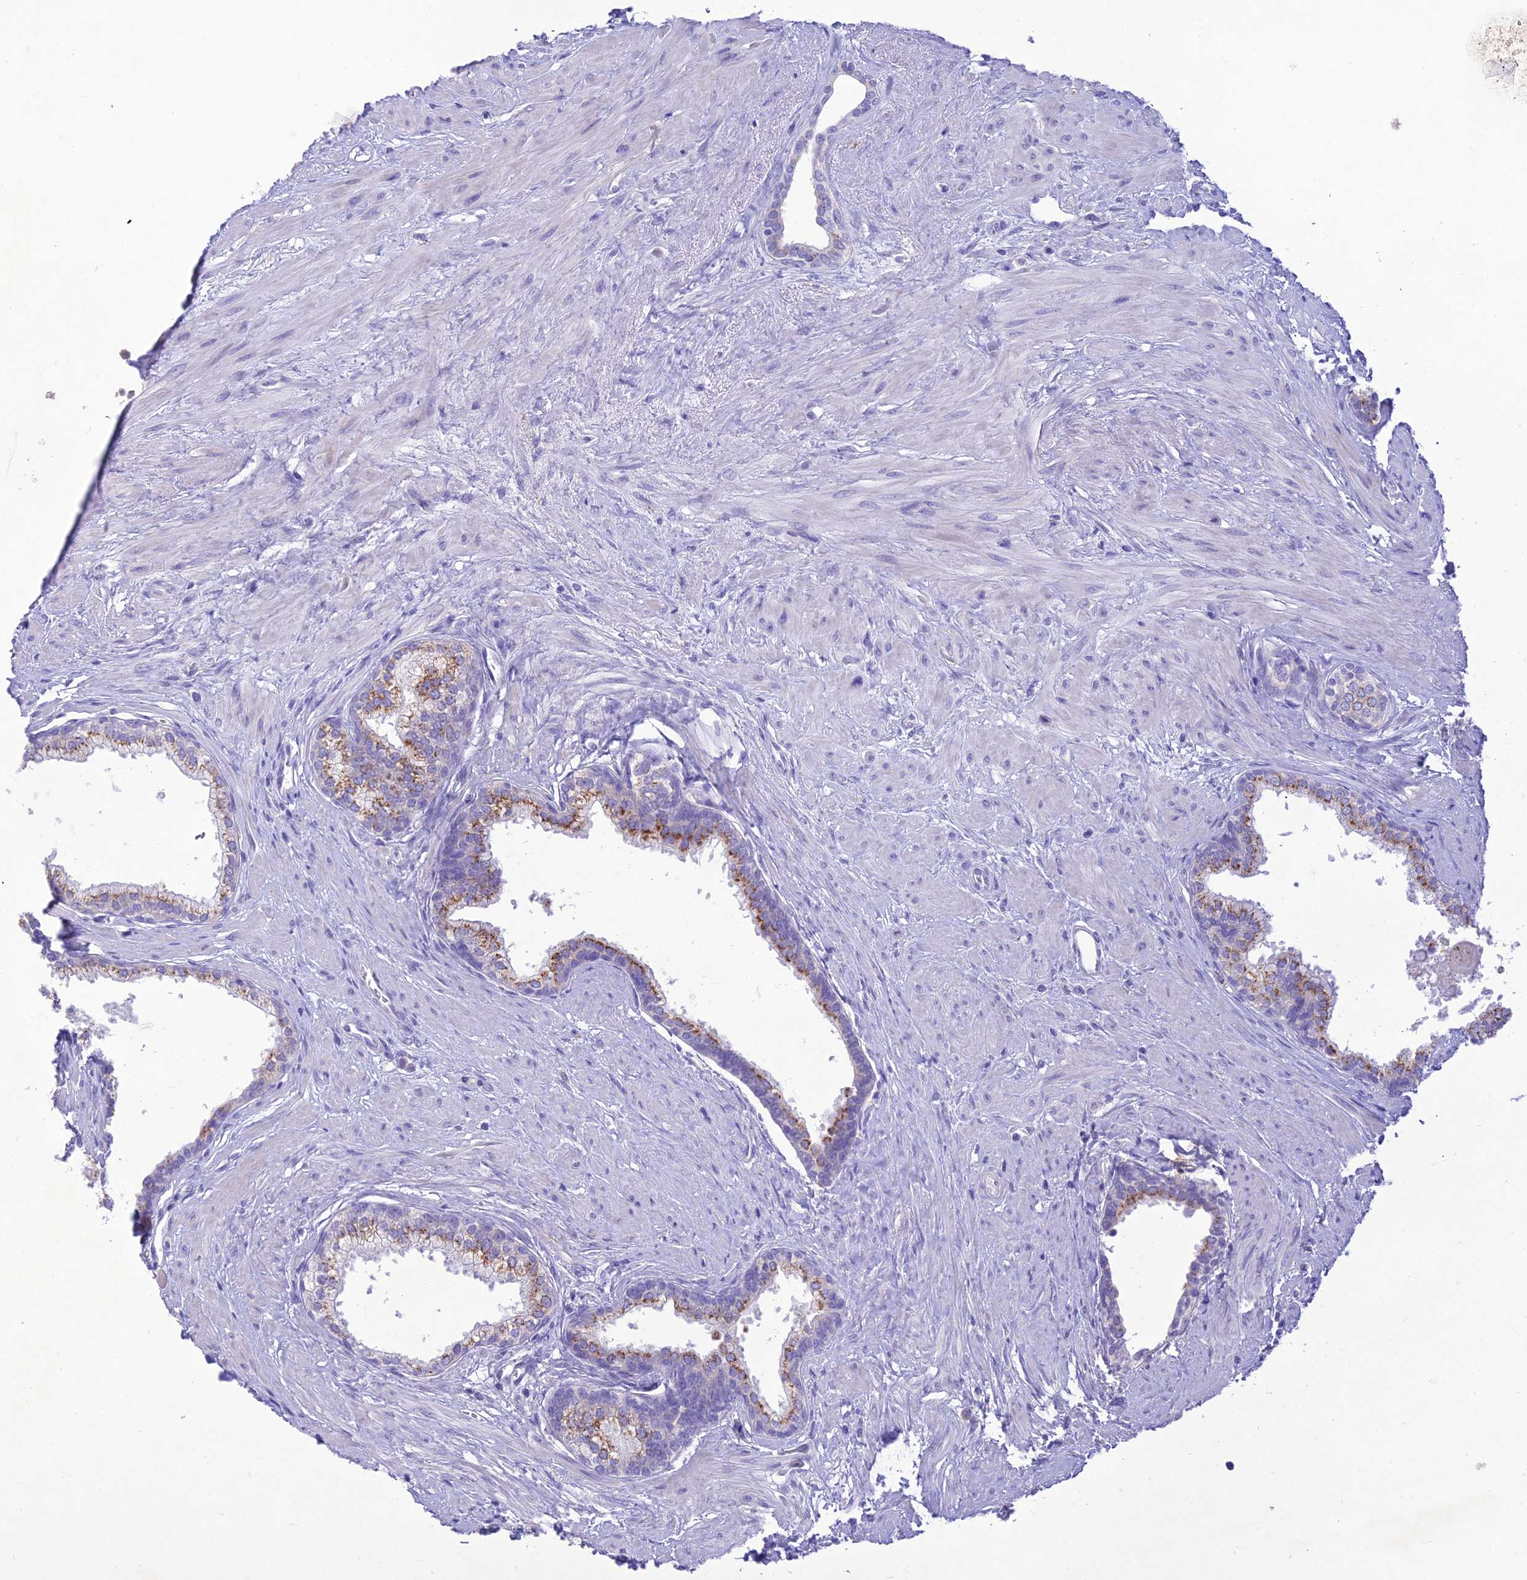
{"staining": {"intensity": "moderate", "quantity": "25%-75%", "location": "cytoplasmic/membranous"}, "tissue": "prostate", "cell_type": "Glandular cells", "image_type": "normal", "snomed": [{"axis": "morphology", "description": "Normal tissue, NOS"}, {"axis": "topography", "description": "Prostate"}], "caption": "Prostate stained for a protein (brown) reveals moderate cytoplasmic/membranous positive expression in about 25%-75% of glandular cells.", "gene": "SLC13A5", "patient": {"sex": "male", "age": 57}}